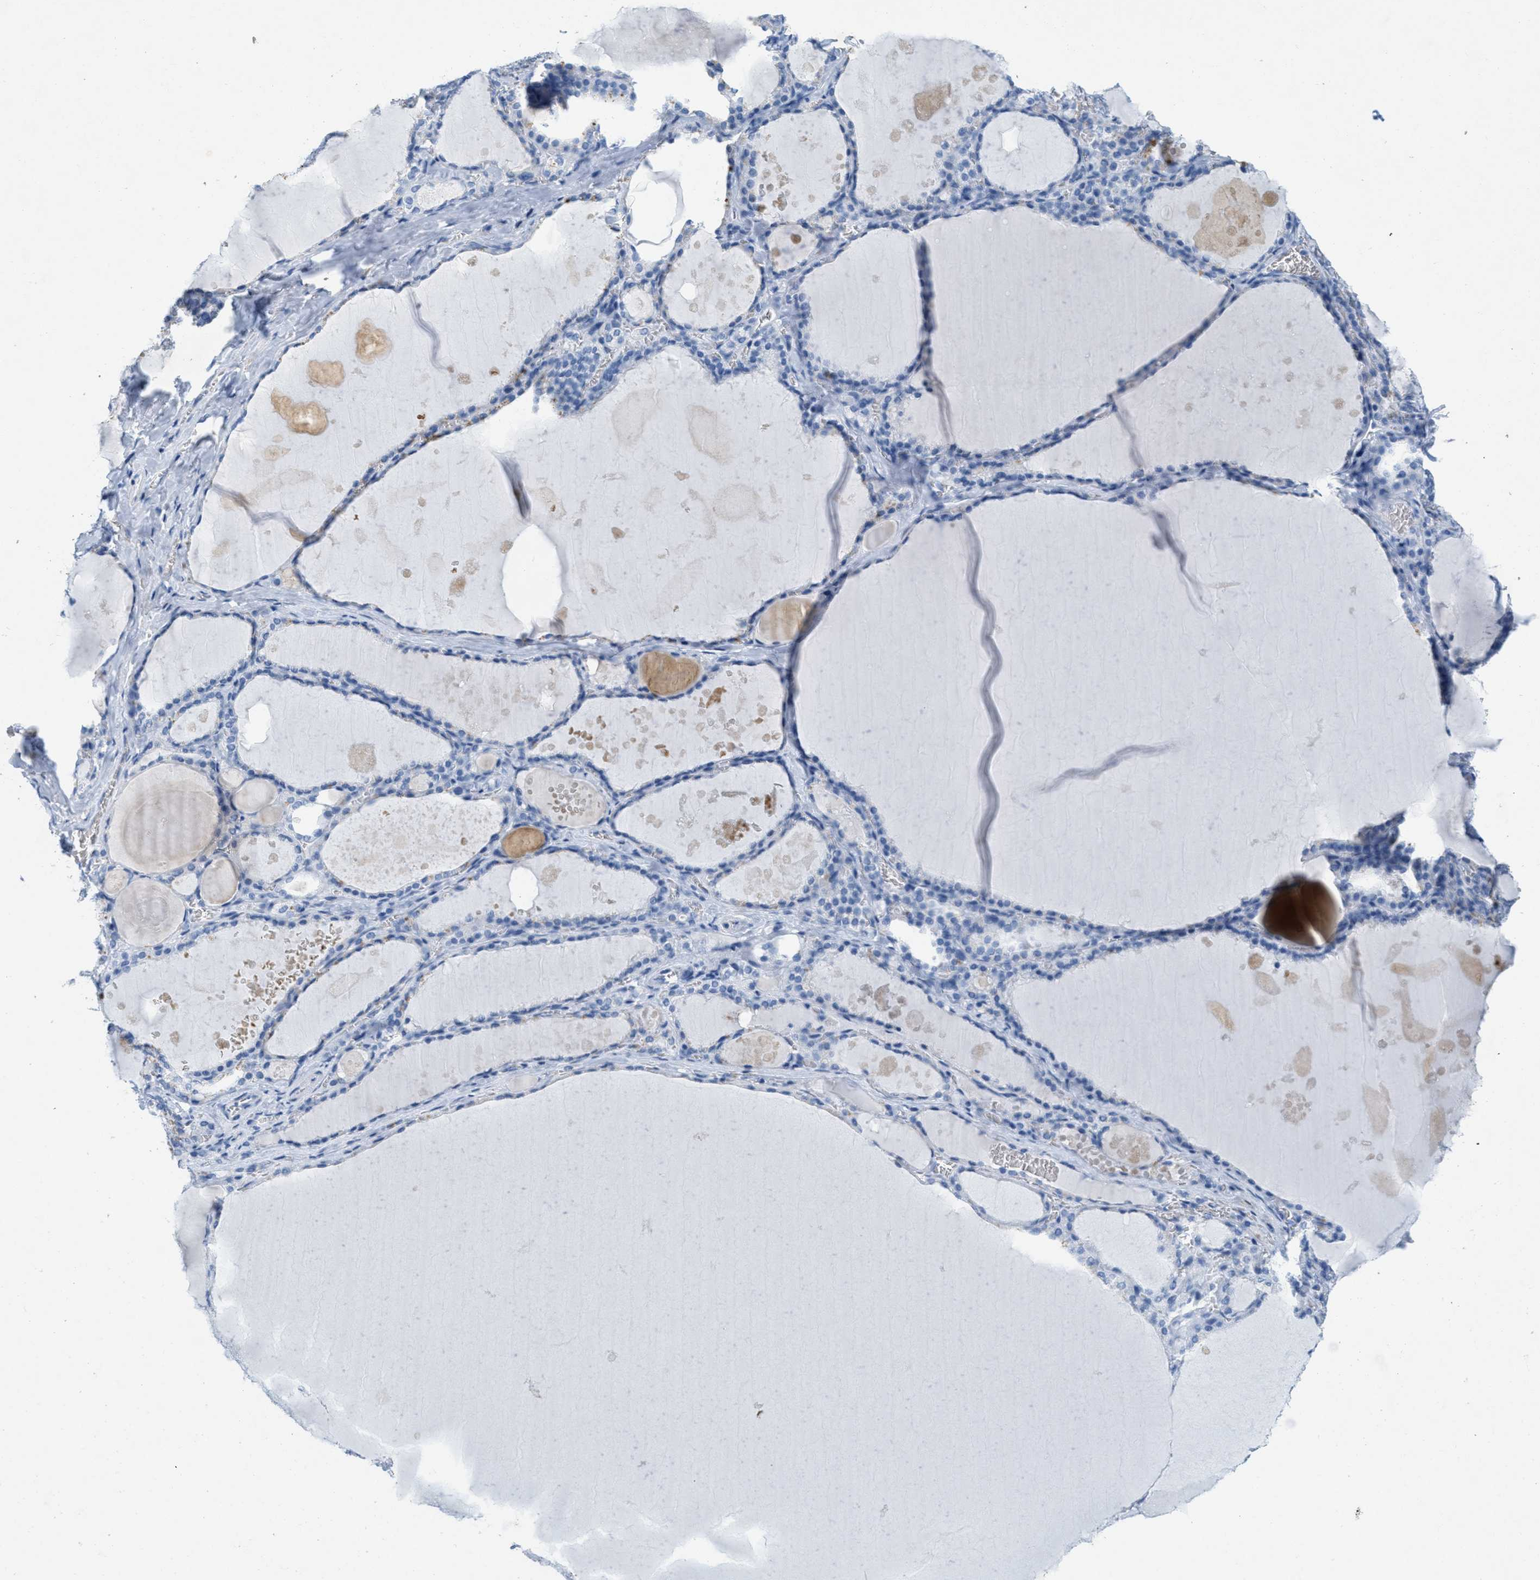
{"staining": {"intensity": "negative", "quantity": "none", "location": "none"}, "tissue": "thyroid gland", "cell_type": "Glandular cells", "image_type": "normal", "snomed": [{"axis": "morphology", "description": "Normal tissue, NOS"}, {"axis": "topography", "description": "Thyroid gland"}], "caption": "Glandular cells show no significant protein positivity in unremarkable thyroid gland. (DAB (3,3'-diaminobenzidine) IHC with hematoxylin counter stain).", "gene": "GPM6A", "patient": {"sex": "male", "age": 56}}